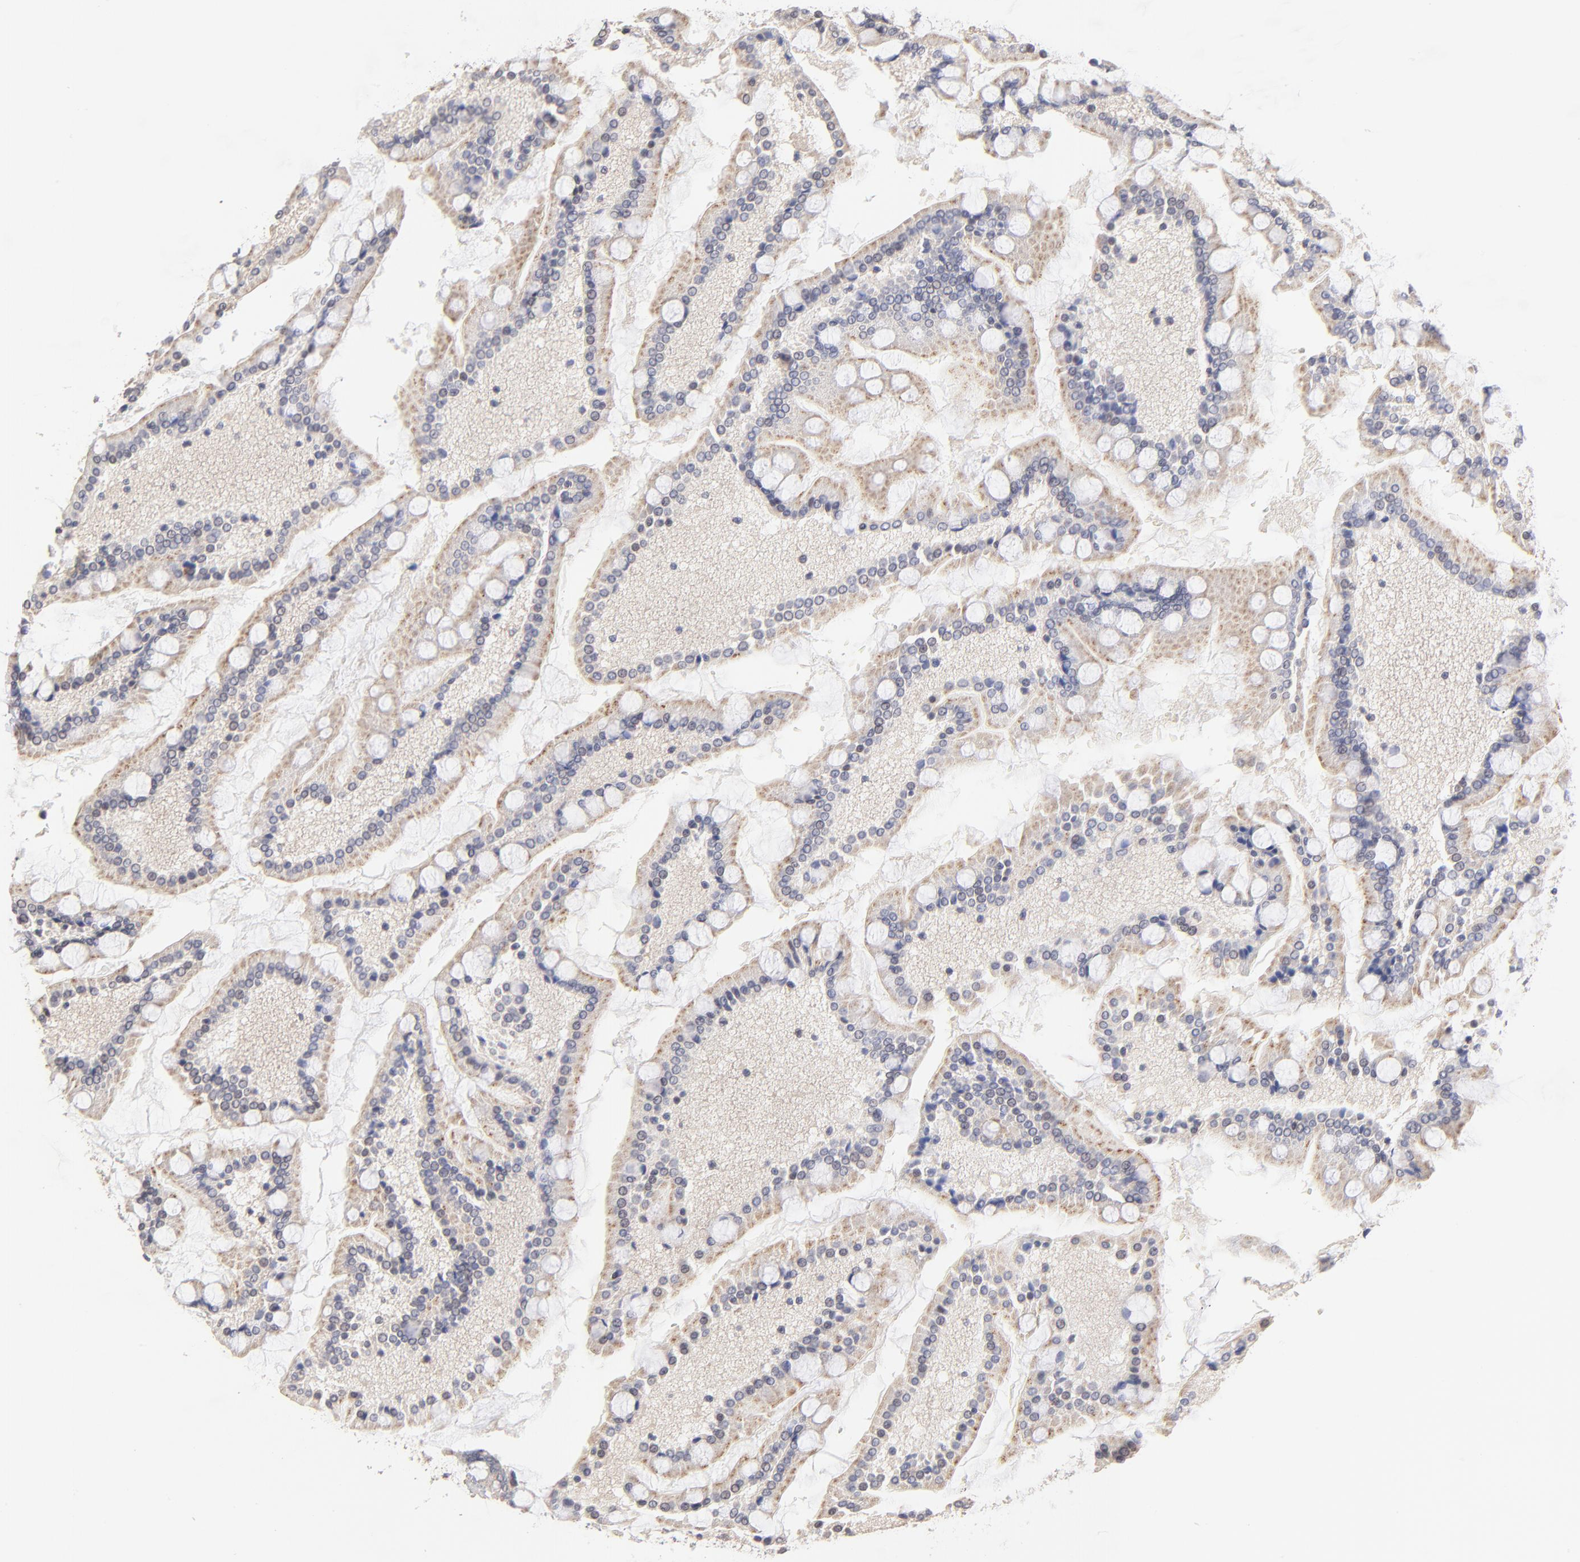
{"staining": {"intensity": "moderate", "quantity": "25%-75%", "location": "cytoplasmic/membranous"}, "tissue": "small intestine", "cell_type": "Glandular cells", "image_type": "normal", "snomed": [{"axis": "morphology", "description": "Normal tissue, NOS"}, {"axis": "topography", "description": "Small intestine"}], "caption": "DAB (3,3'-diaminobenzidine) immunohistochemical staining of normal human small intestine shows moderate cytoplasmic/membranous protein positivity in approximately 25%-75% of glandular cells.", "gene": "PDE4B", "patient": {"sex": "male", "age": 41}}